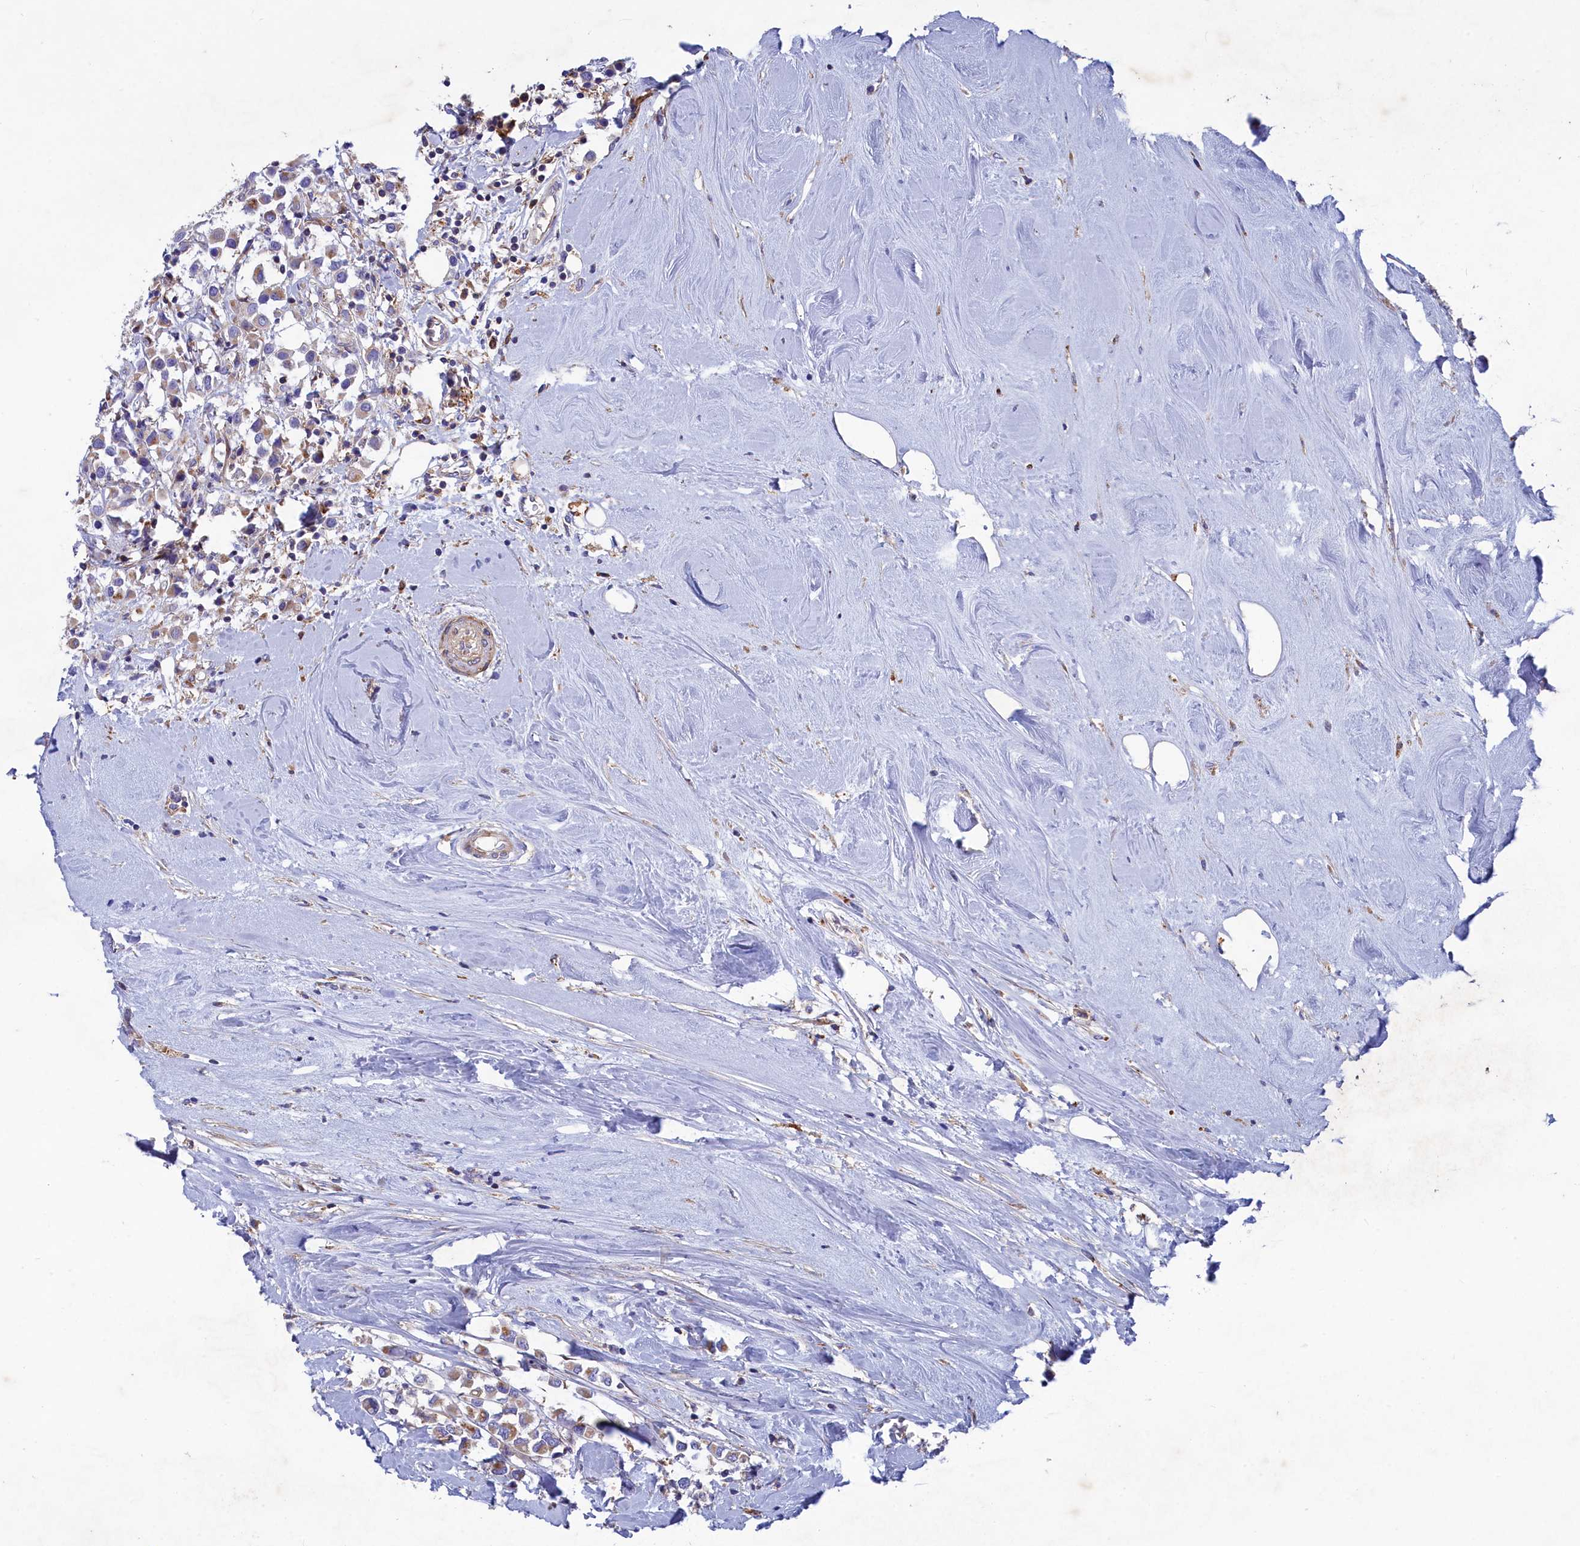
{"staining": {"intensity": "weak", "quantity": ">75%", "location": "cytoplasmic/membranous"}, "tissue": "breast cancer", "cell_type": "Tumor cells", "image_type": "cancer", "snomed": [{"axis": "morphology", "description": "Duct carcinoma"}, {"axis": "topography", "description": "Breast"}], "caption": "Invasive ductal carcinoma (breast) tissue displays weak cytoplasmic/membranous positivity in approximately >75% of tumor cells", "gene": "SCAMP4", "patient": {"sex": "female", "age": 61}}